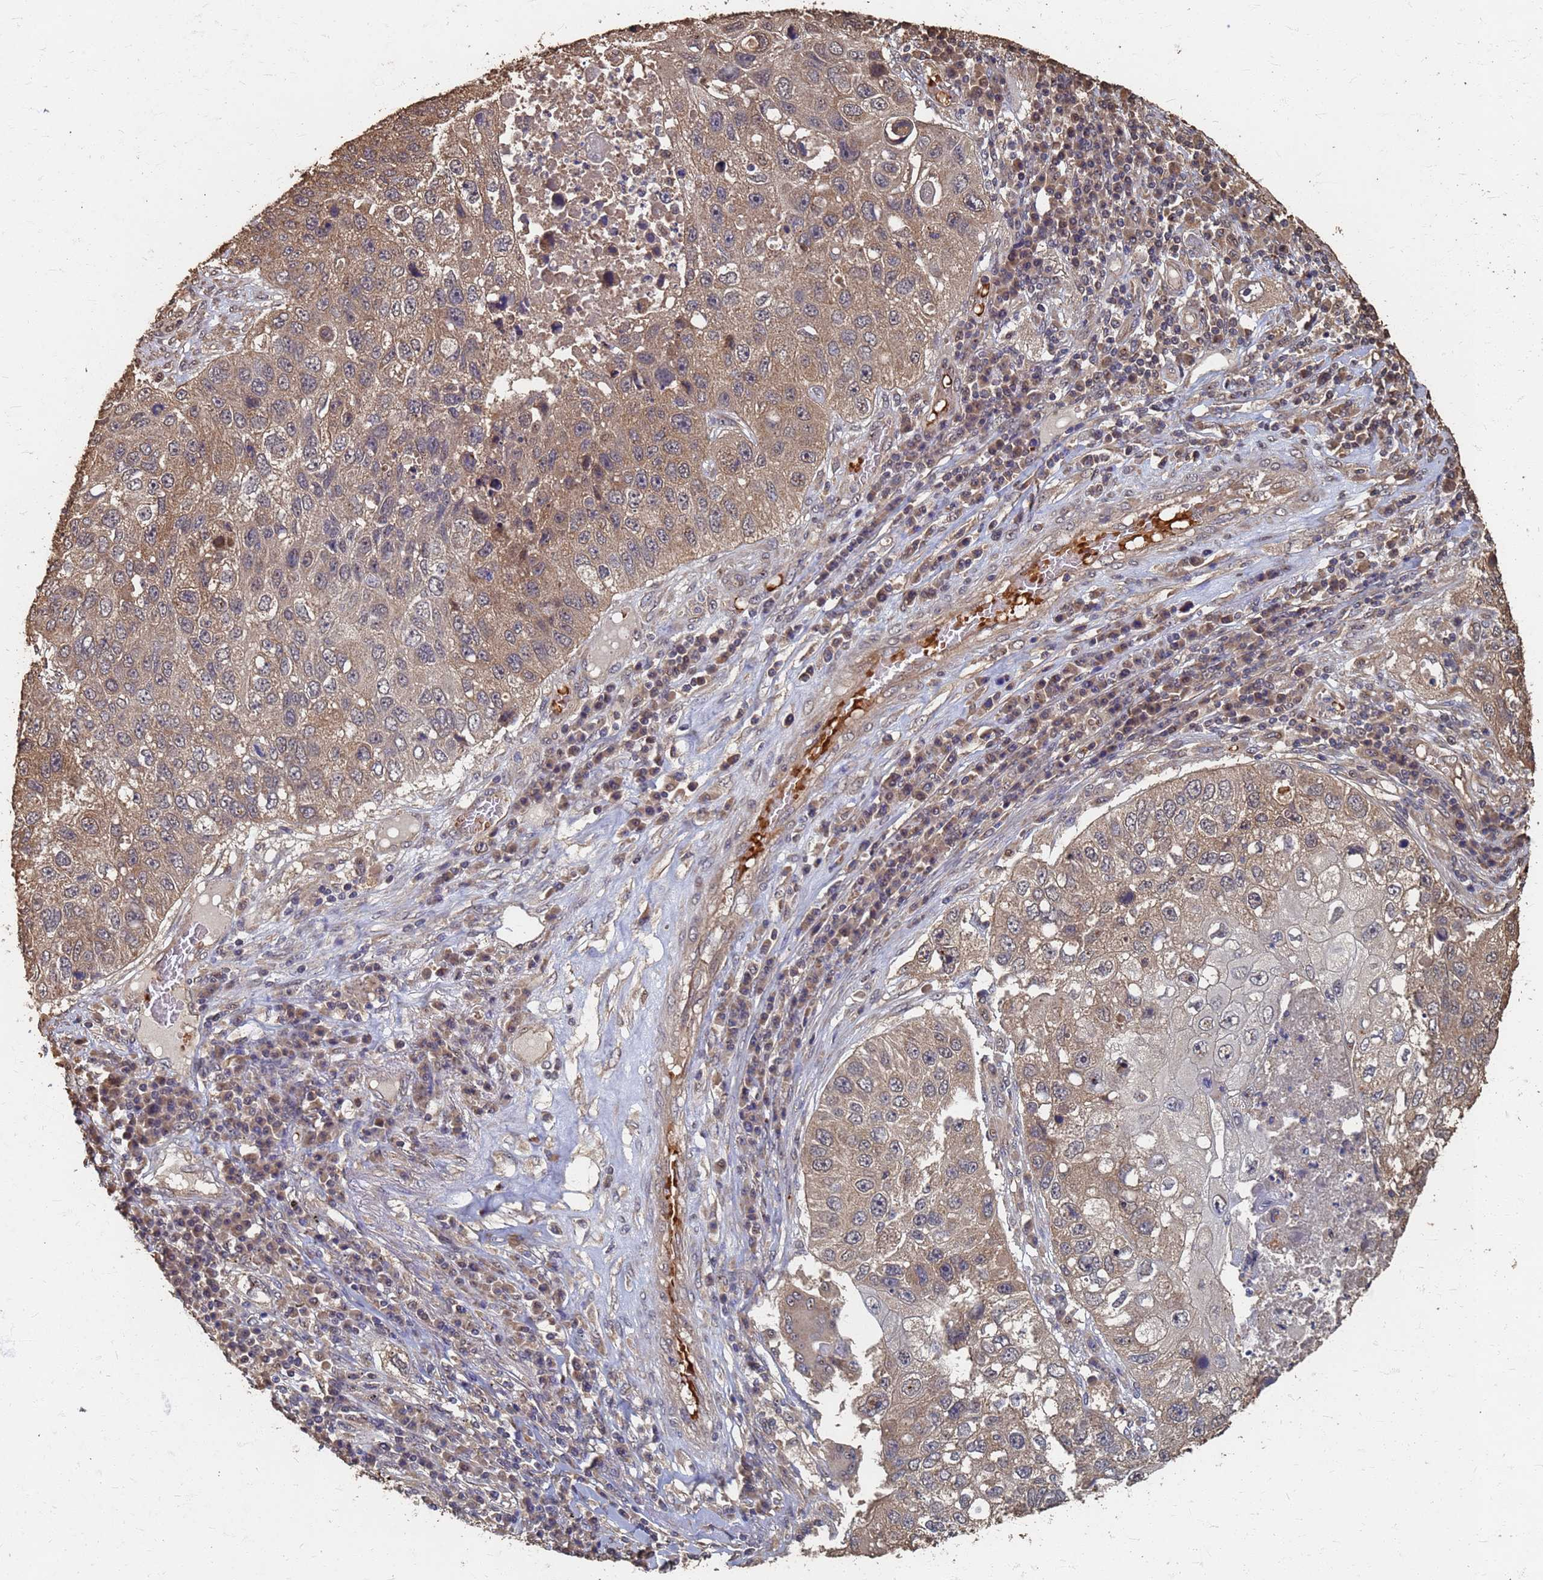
{"staining": {"intensity": "moderate", "quantity": ">75%", "location": "cytoplasmic/membranous"}, "tissue": "lung cancer", "cell_type": "Tumor cells", "image_type": "cancer", "snomed": [{"axis": "morphology", "description": "Squamous cell carcinoma, NOS"}, {"axis": "topography", "description": "Lung"}], "caption": "There is medium levels of moderate cytoplasmic/membranous expression in tumor cells of lung cancer (squamous cell carcinoma), as demonstrated by immunohistochemical staining (brown color).", "gene": "DPH5", "patient": {"sex": "male", "age": 61}}